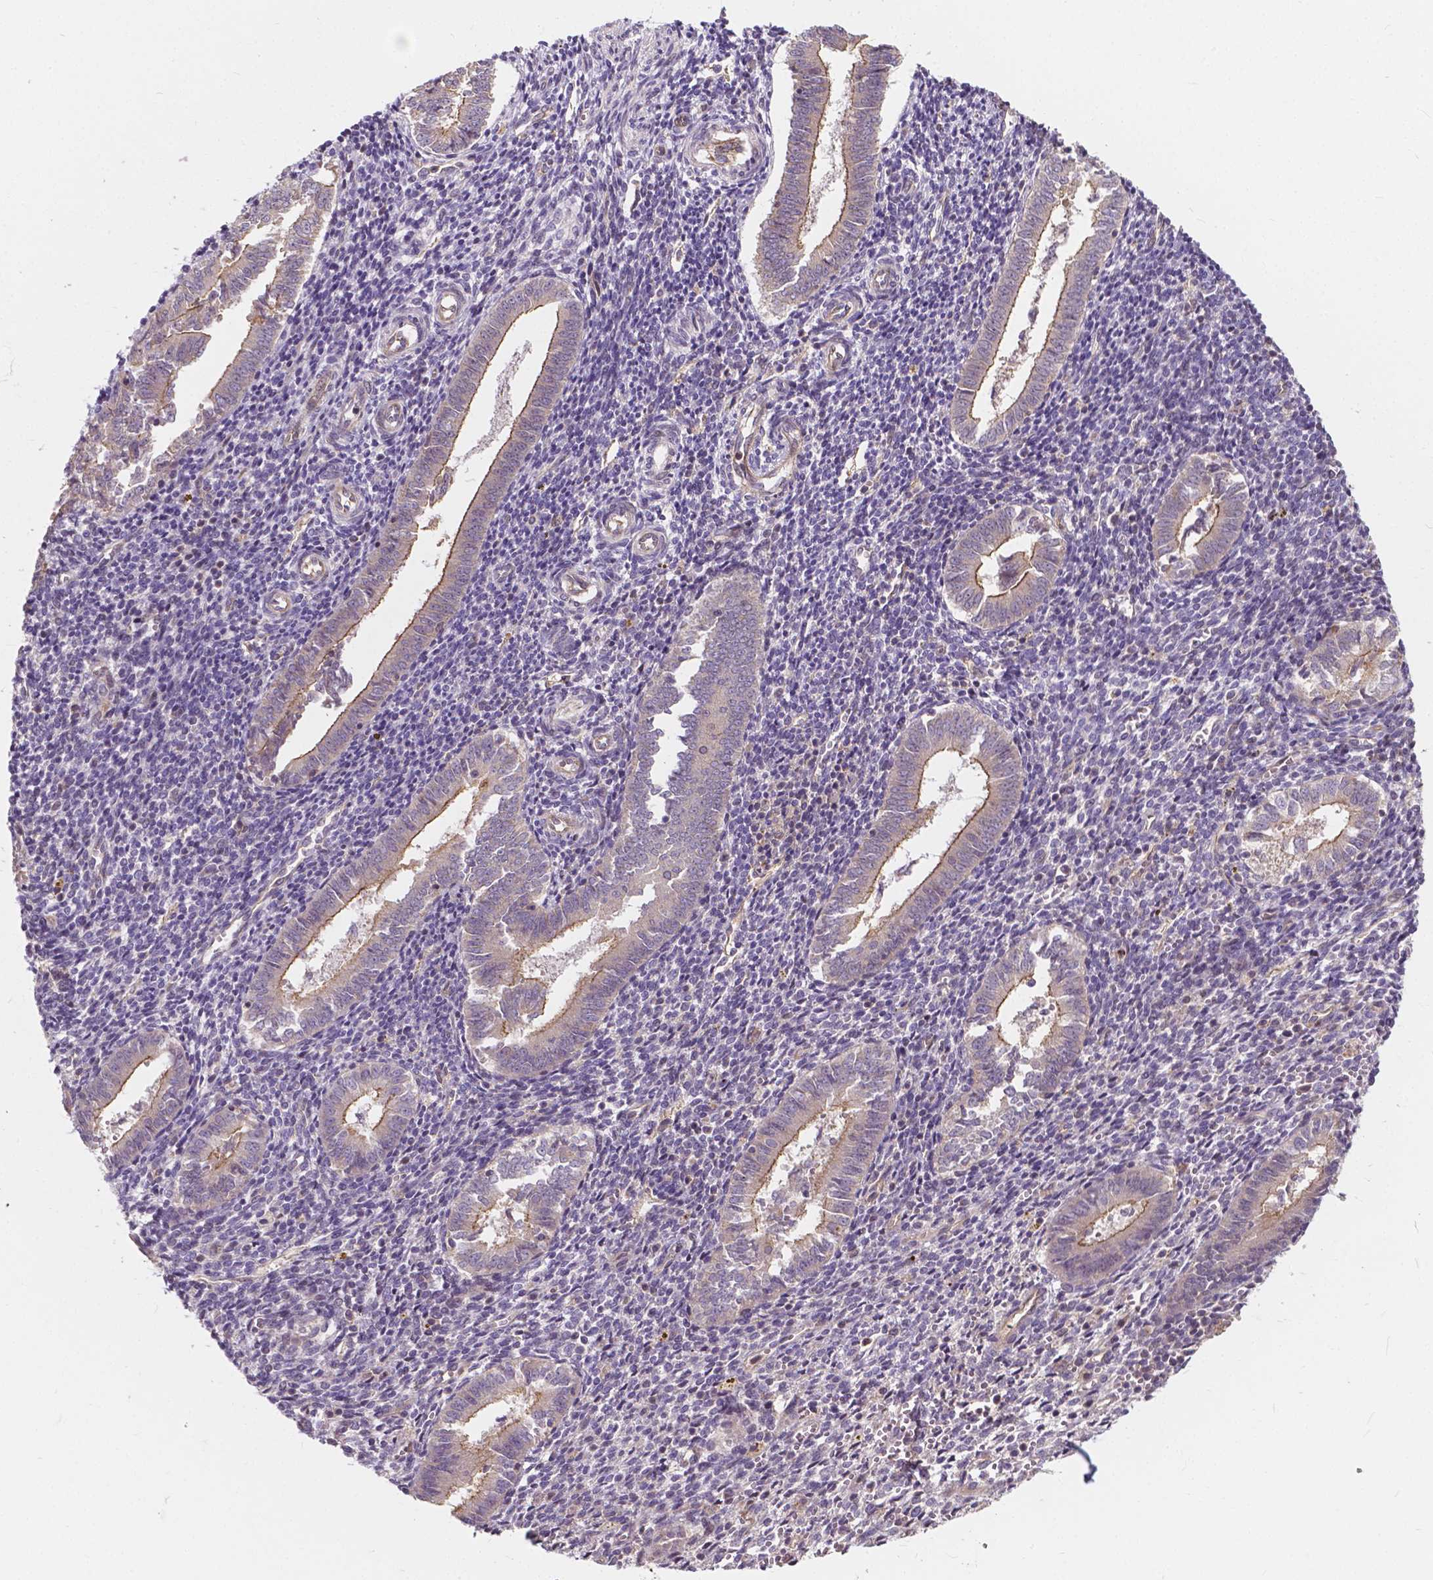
{"staining": {"intensity": "negative", "quantity": "none", "location": "none"}, "tissue": "endometrium", "cell_type": "Cells in endometrial stroma", "image_type": "normal", "snomed": [{"axis": "morphology", "description": "Normal tissue, NOS"}, {"axis": "topography", "description": "Endometrium"}], "caption": "A micrograph of endometrium stained for a protein displays no brown staining in cells in endometrial stroma. (DAB (3,3'-diaminobenzidine) IHC with hematoxylin counter stain).", "gene": "INPP5E", "patient": {"sex": "female", "age": 25}}